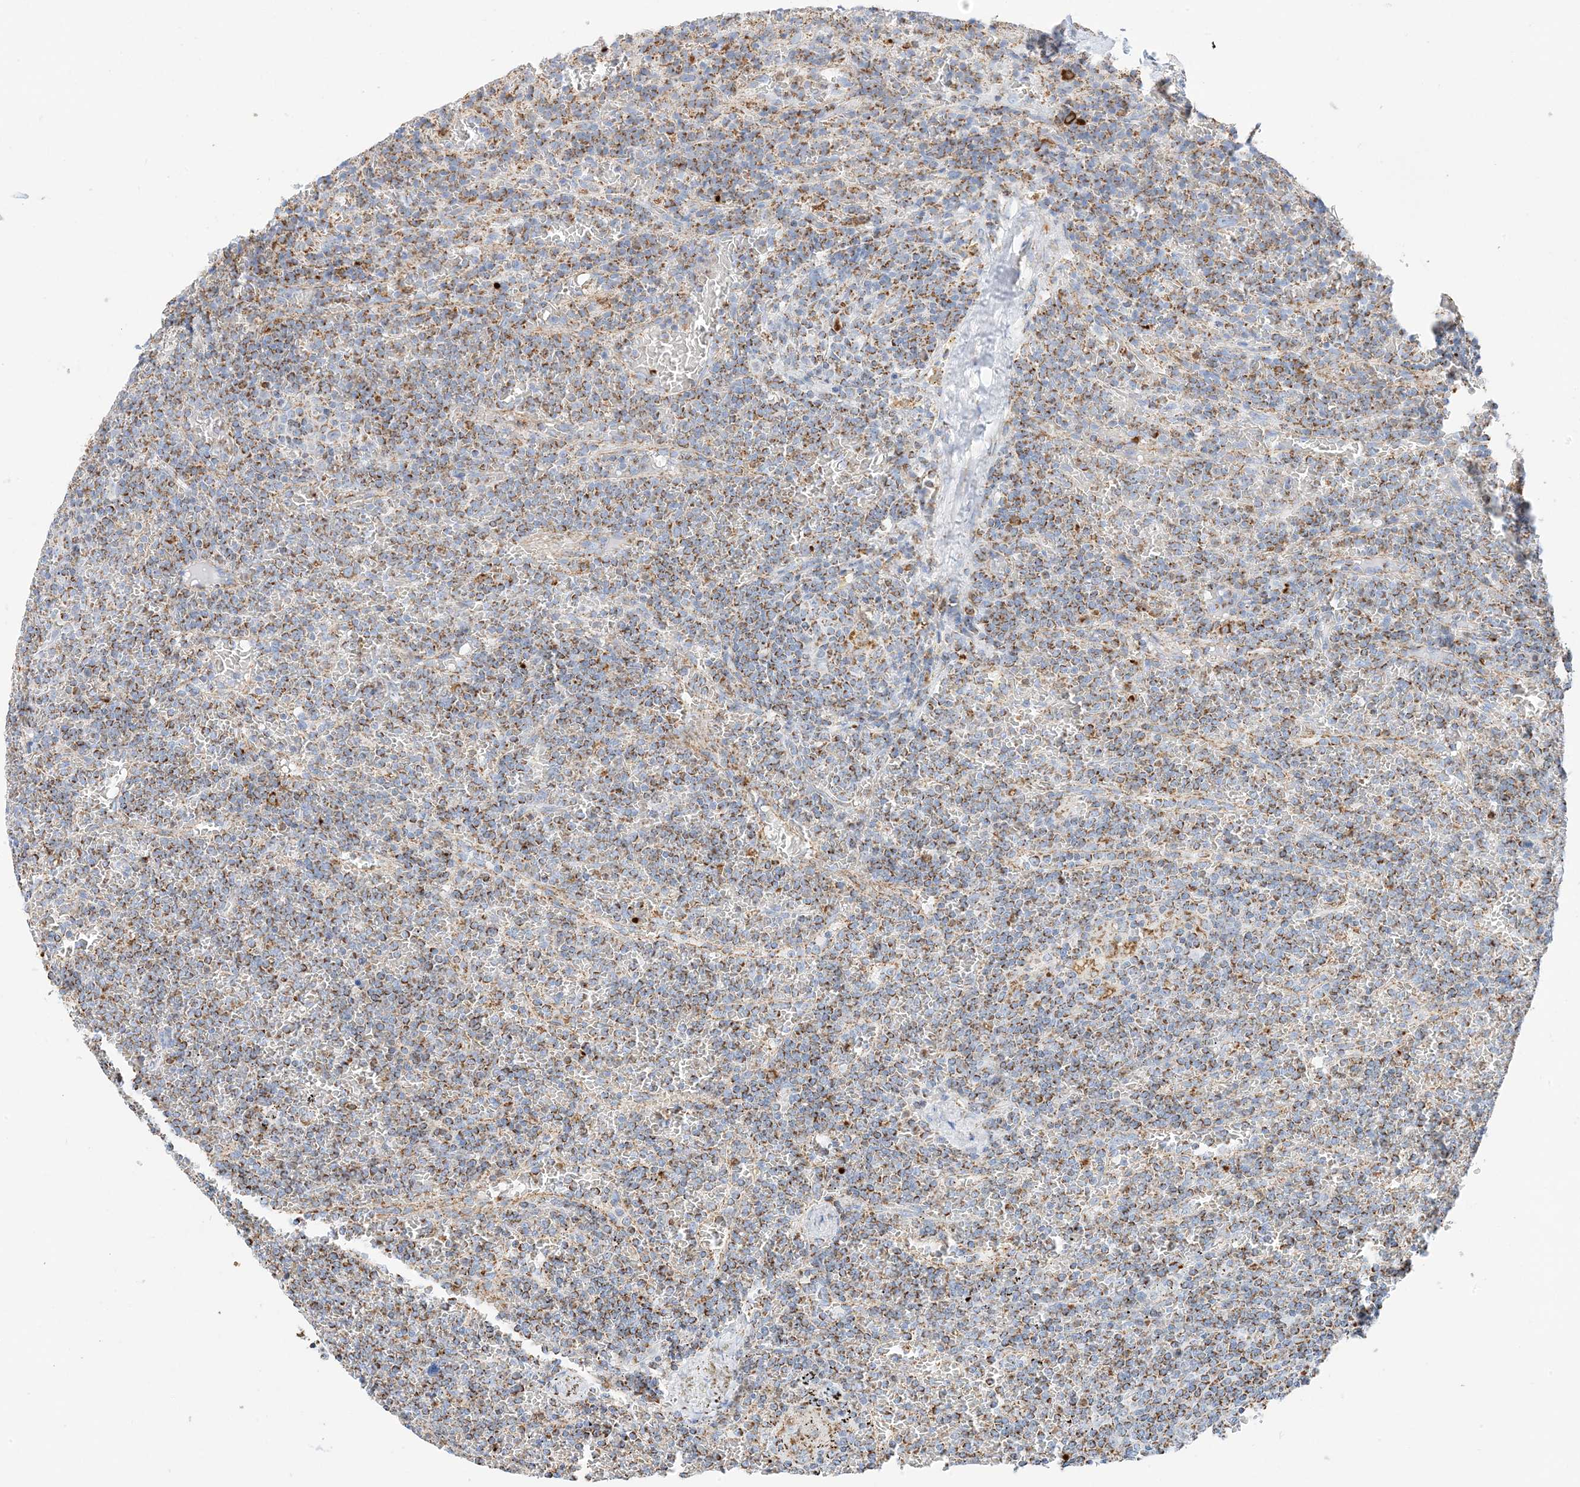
{"staining": {"intensity": "moderate", "quantity": ">75%", "location": "cytoplasmic/membranous"}, "tissue": "lymphoma", "cell_type": "Tumor cells", "image_type": "cancer", "snomed": [{"axis": "morphology", "description": "Malignant lymphoma, non-Hodgkin's type, Low grade"}, {"axis": "topography", "description": "Spleen"}], "caption": "This image exhibits immunohistochemistry staining of human lymphoma, with medium moderate cytoplasmic/membranous positivity in approximately >75% of tumor cells.", "gene": "CAPN13", "patient": {"sex": "female", "age": 19}}